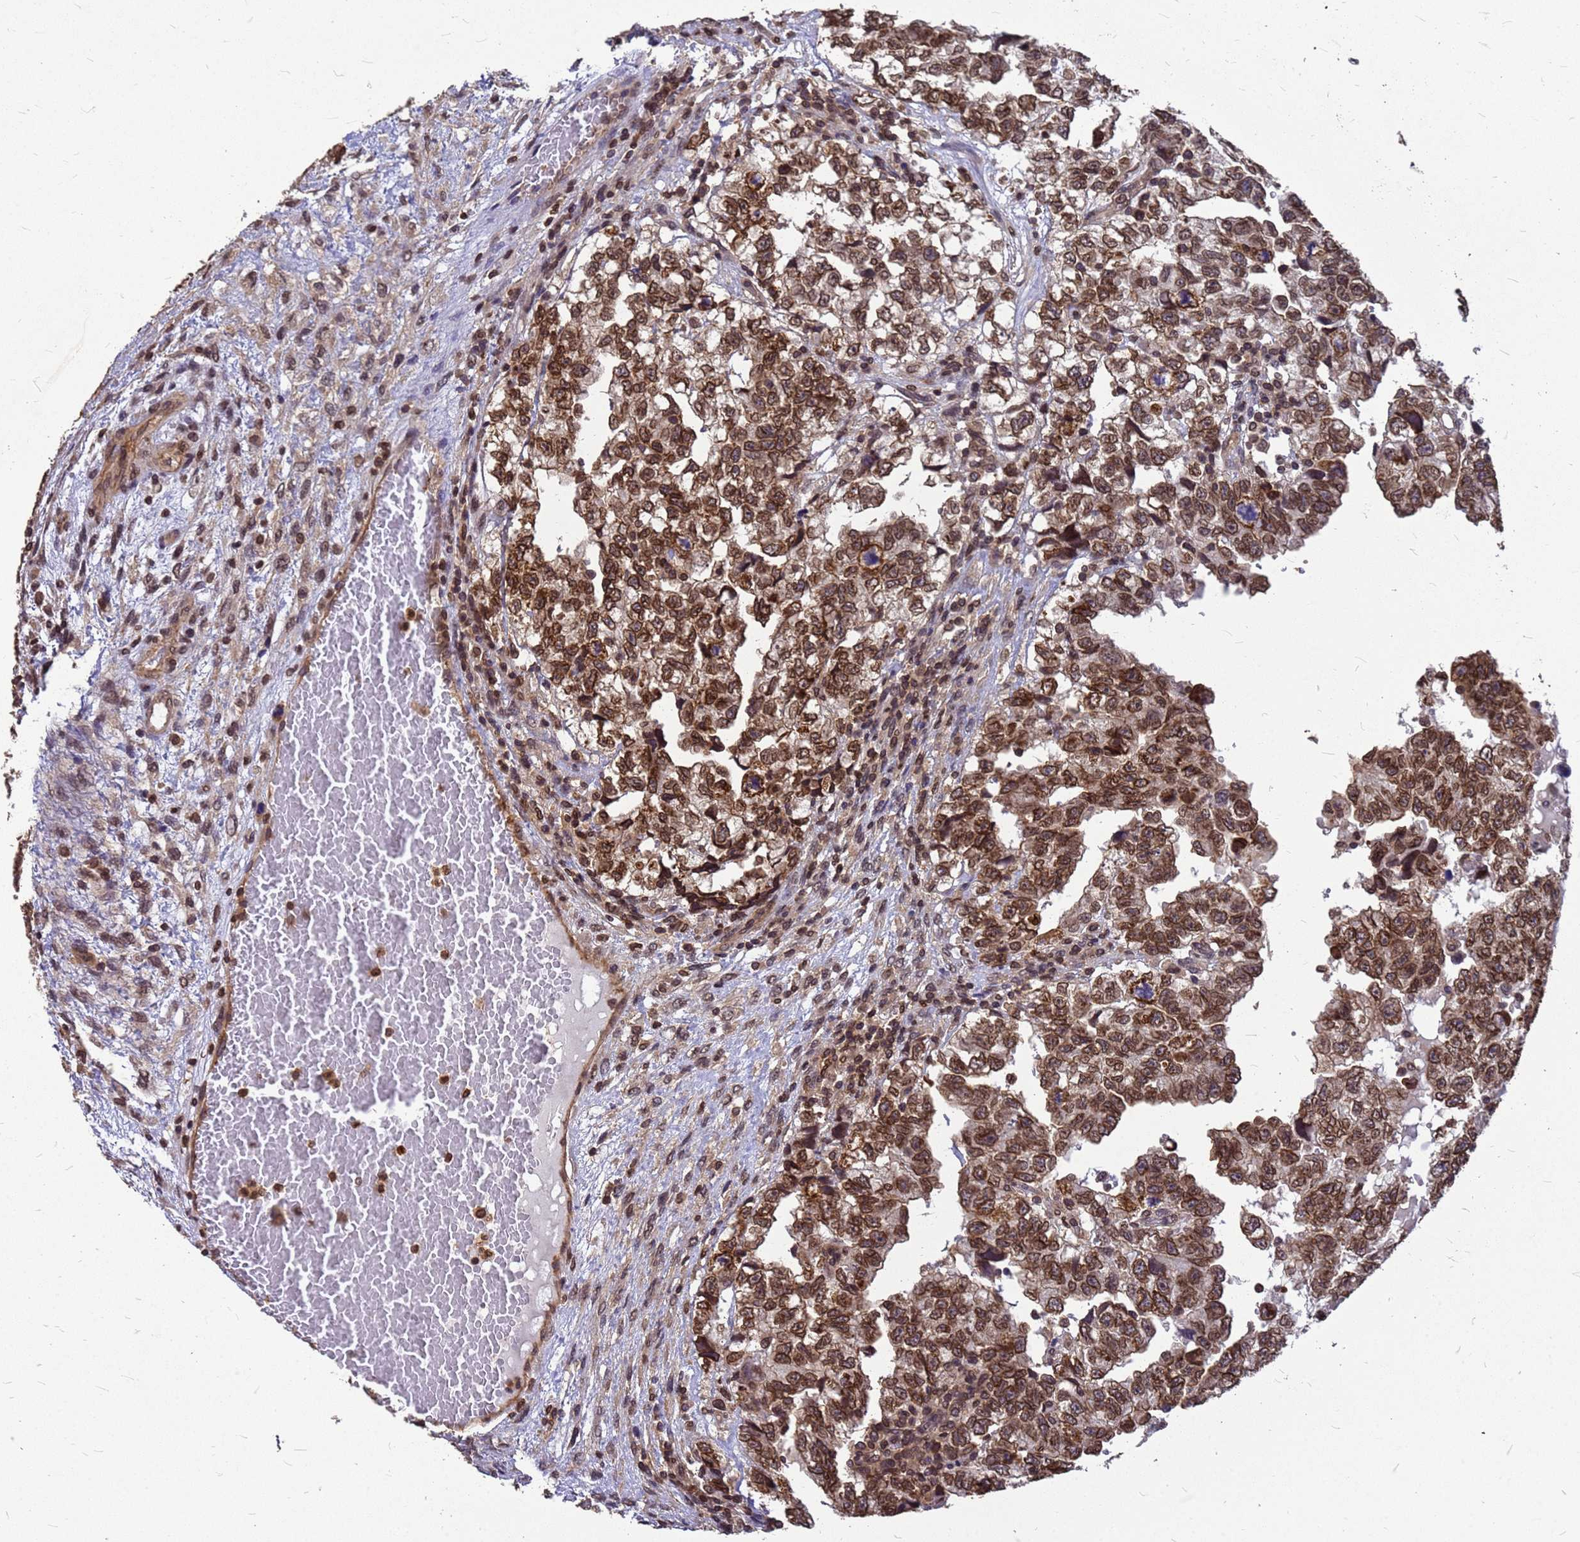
{"staining": {"intensity": "strong", "quantity": ">75%", "location": "cytoplasmic/membranous,nuclear"}, "tissue": "testis cancer", "cell_type": "Tumor cells", "image_type": "cancer", "snomed": [{"axis": "morphology", "description": "Carcinoma, Embryonal, NOS"}, {"axis": "topography", "description": "Testis"}], "caption": "Embryonal carcinoma (testis) was stained to show a protein in brown. There is high levels of strong cytoplasmic/membranous and nuclear expression in about >75% of tumor cells. (DAB IHC, brown staining for protein, blue staining for nuclei).", "gene": "C1orf35", "patient": {"sex": "male", "age": 36}}